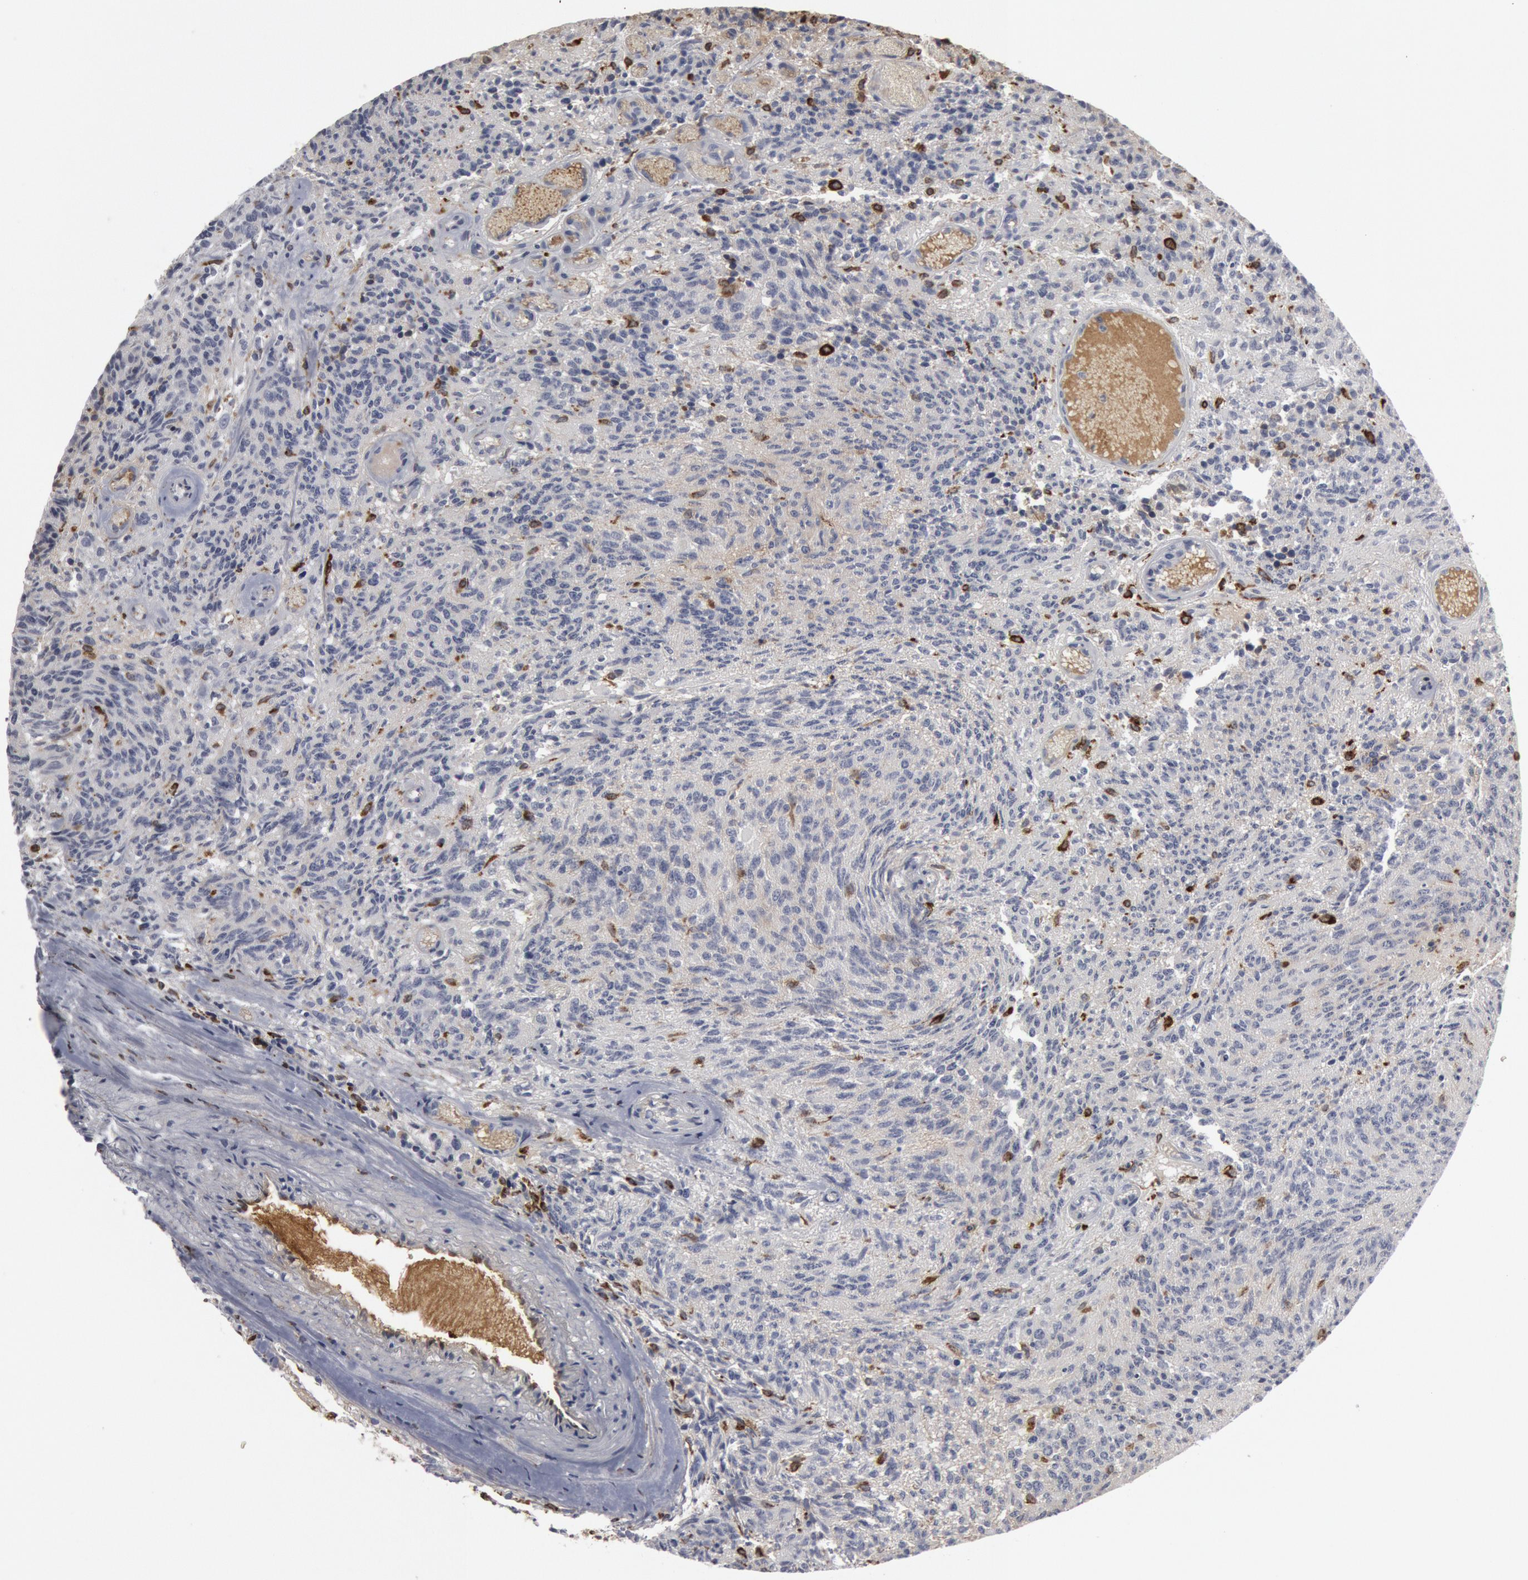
{"staining": {"intensity": "moderate", "quantity": "<25%", "location": "cytoplasmic/membranous"}, "tissue": "glioma", "cell_type": "Tumor cells", "image_type": "cancer", "snomed": [{"axis": "morphology", "description": "Glioma, malignant, High grade"}, {"axis": "topography", "description": "Brain"}], "caption": "Moderate cytoplasmic/membranous staining for a protein is identified in about <25% of tumor cells of glioma using immunohistochemistry (IHC).", "gene": "C1QC", "patient": {"sex": "male", "age": 36}}